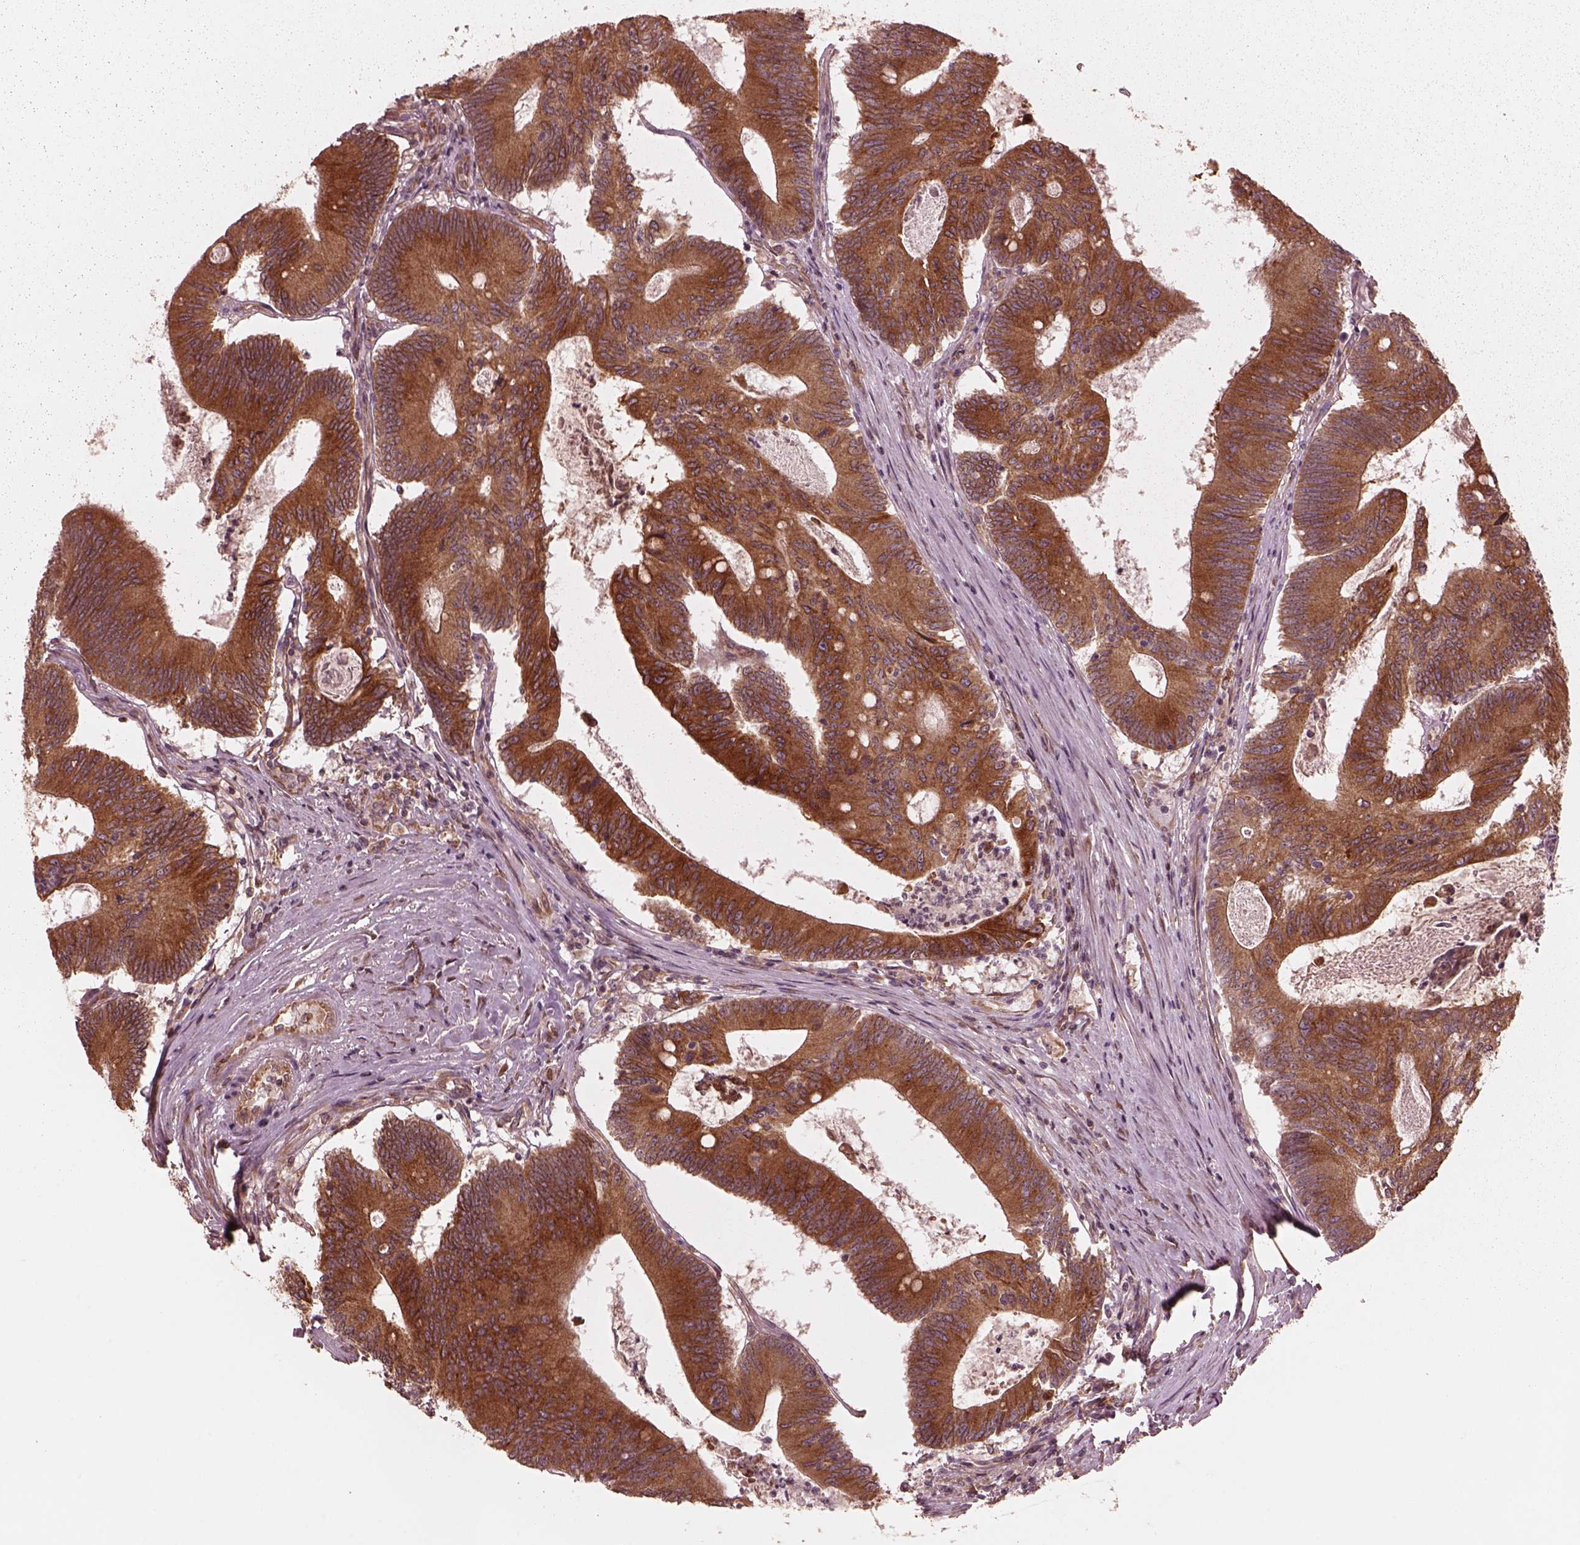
{"staining": {"intensity": "strong", "quantity": ">75%", "location": "cytoplasmic/membranous"}, "tissue": "colorectal cancer", "cell_type": "Tumor cells", "image_type": "cancer", "snomed": [{"axis": "morphology", "description": "Adenocarcinoma, NOS"}, {"axis": "topography", "description": "Colon"}], "caption": "Protein expression analysis of colorectal adenocarcinoma demonstrates strong cytoplasmic/membranous positivity in approximately >75% of tumor cells.", "gene": "PIK3R2", "patient": {"sex": "female", "age": 70}}